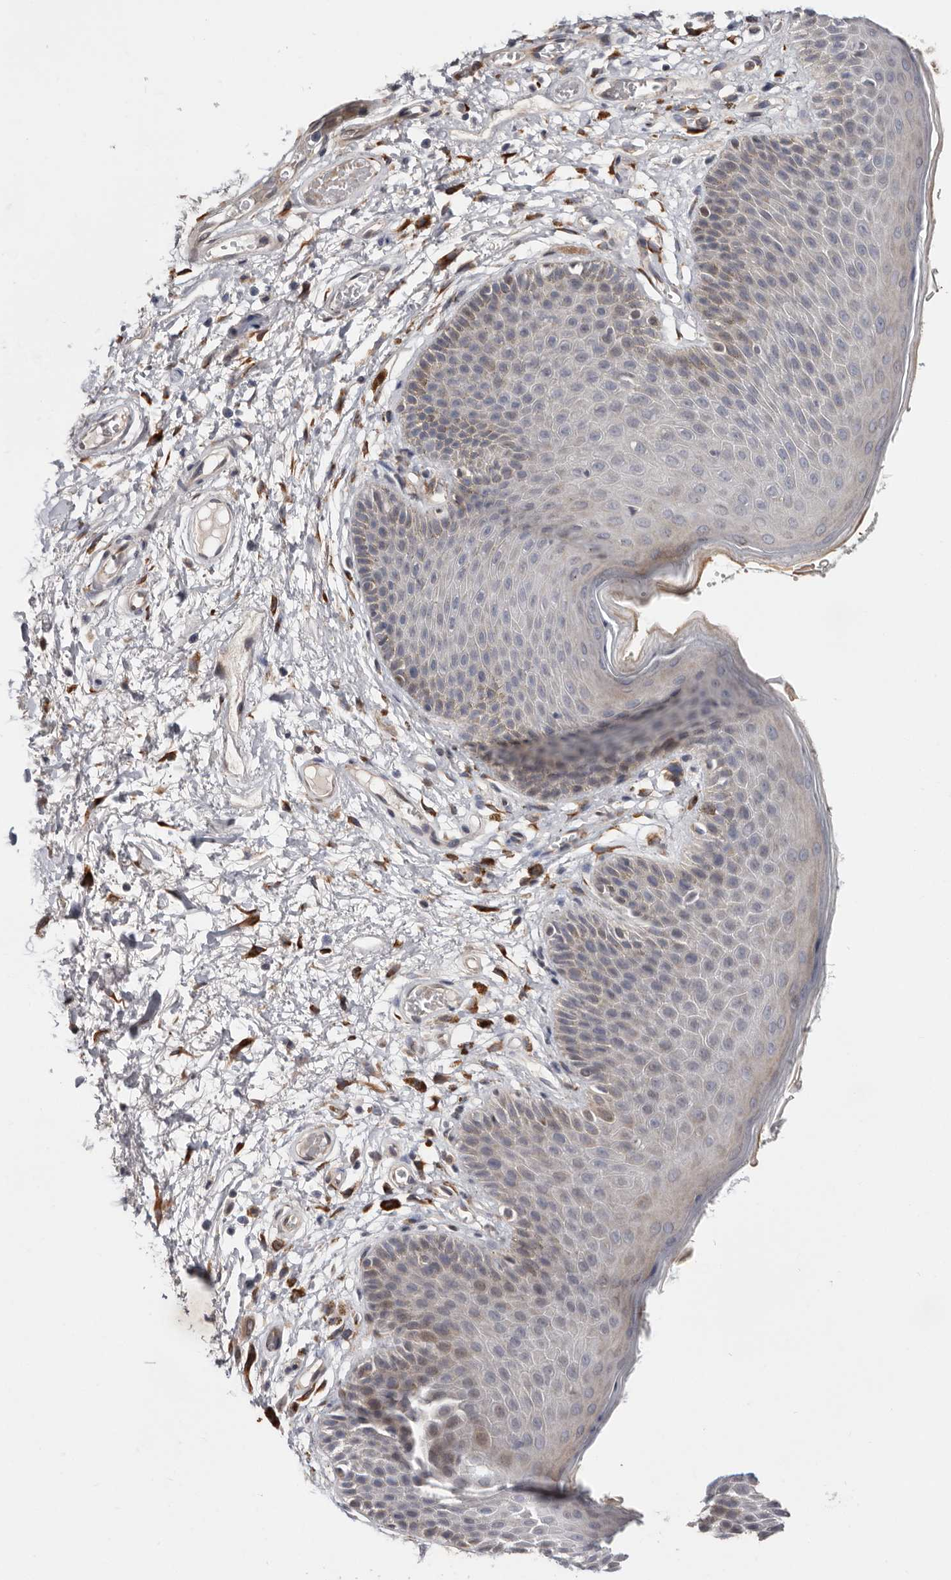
{"staining": {"intensity": "weak", "quantity": "<25%", "location": "cytoplasmic/membranous"}, "tissue": "skin", "cell_type": "Epidermal cells", "image_type": "normal", "snomed": [{"axis": "morphology", "description": "Normal tissue, NOS"}, {"axis": "topography", "description": "Anal"}], "caption": "Skin stained for a protein using immunohistochemistry shows no expression epidermal cells.", "gene": "USH1C", "patient": {"sex": "male", "age": 74}}